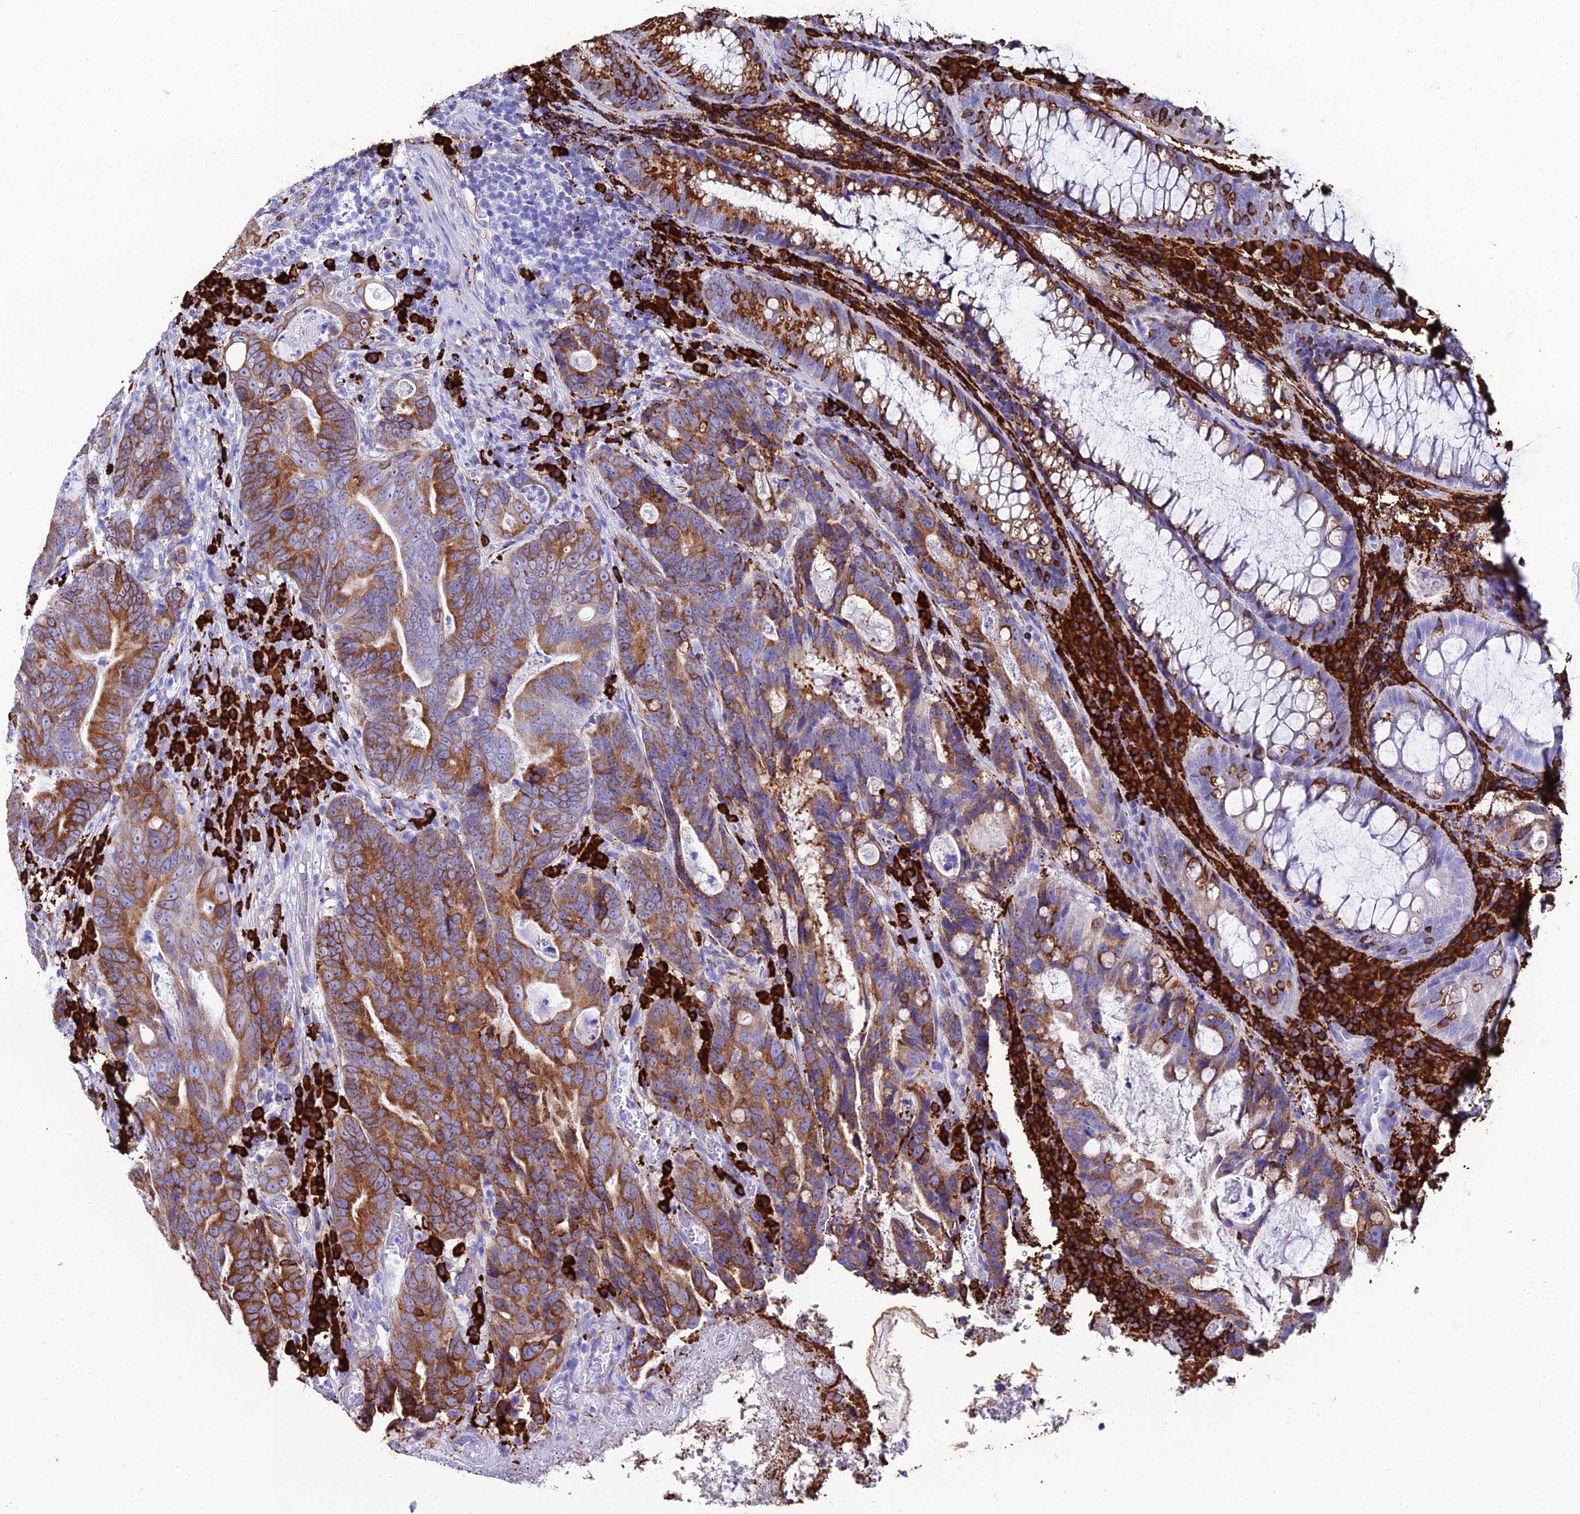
{"staining": {"intensity": "moderate", "quantity": ">75%", "location": "cytoplasmic/membranous"}, "tissue": "colorectal cancer", "cell_type": "Tumor cells", "image_type": "cancer", "snomed": [{"axis": "morphology", "description": "Adenocarcinoma, NOS"}, {"axis": "topography", "description": "Colon"}], "caption": "Colorectal adenocarcinoma stained with DAB immunohistochemistry reveals medium levels of moderate cytoplasmic/membranous staining in about >75% of tumor cells.", "gene": "TXNDC5", "patient": {"sex": "female", "age": 82}}